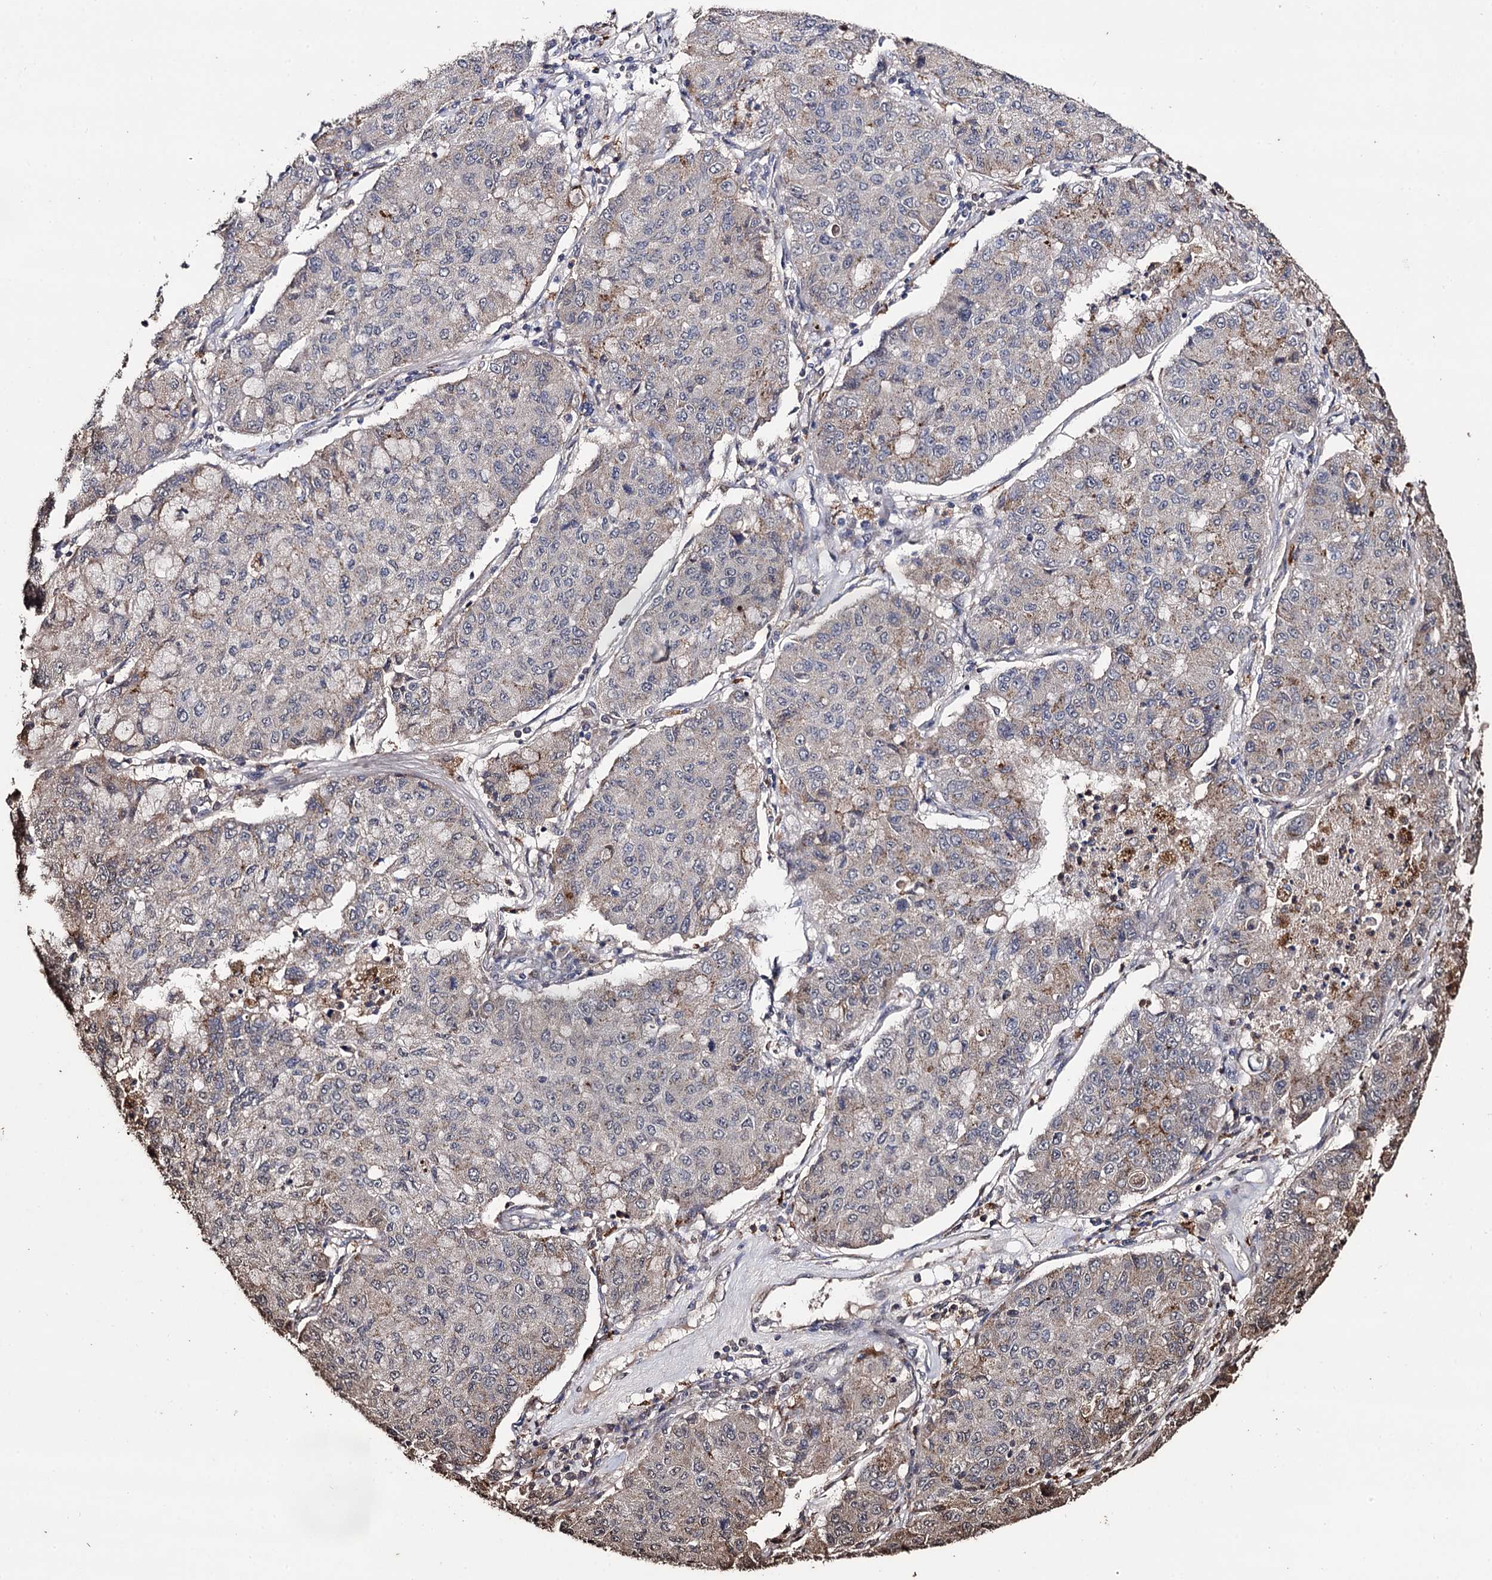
{"staining": {"intensity": "weak", "quantity": "<25%", "location": "cytoplasmic/membranous"}, "tissue": "lung cancer", "cell_type": "Tumor cells", "image_type": "cancer", "snomed": [{"axis": "morphology", "description": "Squamous cell carcinoma, NOS"}, {"axis": "topography", "description": "Lung"}], "caption": "This histopathology image is of lung cancer stained with immunohistochemistry to label a protein in brown with the nuclei are counter-stained blue. There is no expression in tumor cells. Nuclei are stained in blue.", "gene": "MICAL2", "patient": {"sex": "male", "age": 74}}